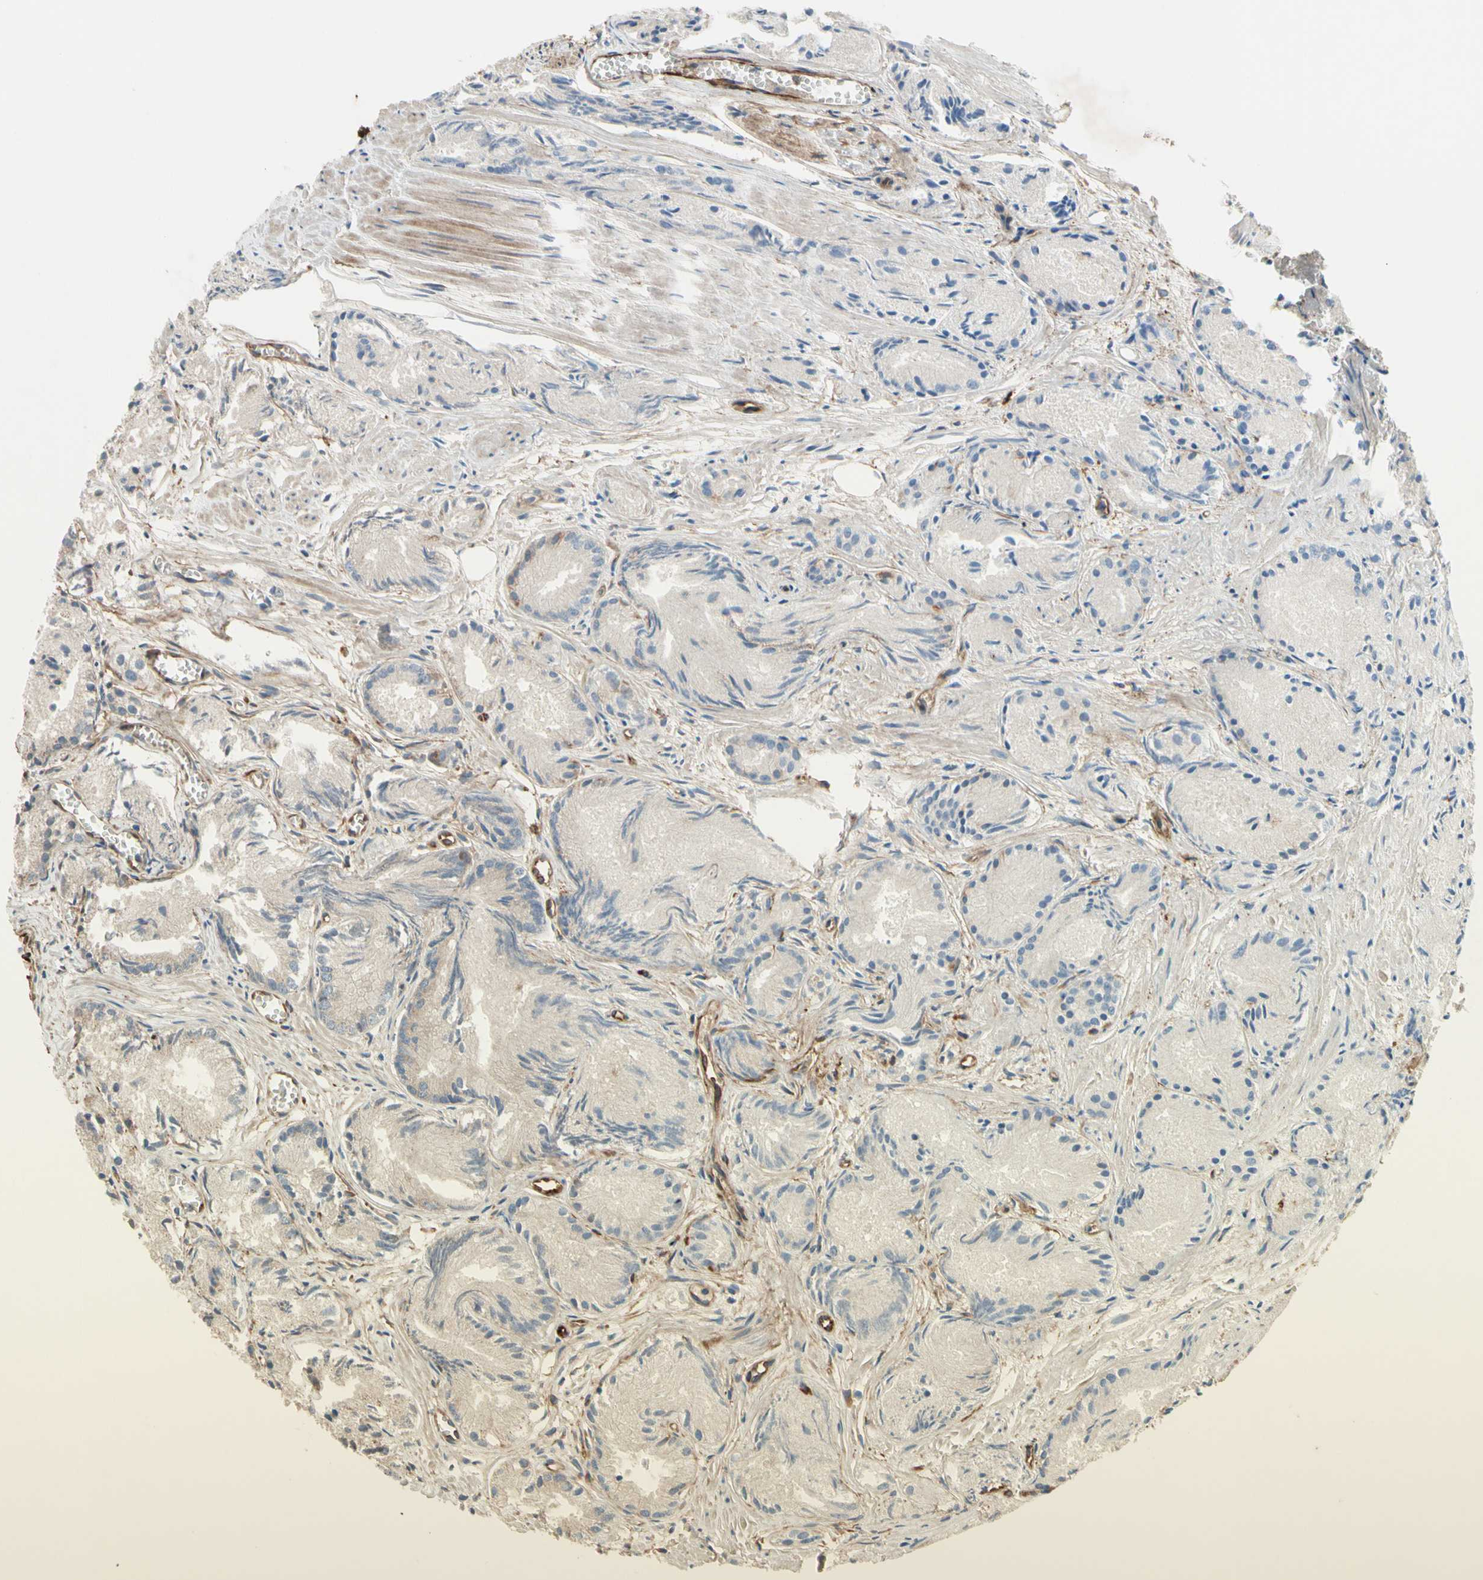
{"staining": {"intensity": "weak", "quantity": "<25%", "location": "cytoplasmic/membranous"}, "tissue": "prostate cancer", "cell_type": "Tumor cells", "image_type": "cancer", "snomed": [{"axis": "morphology", "description": "Adenocarcinoma, Low grade"}, {"axis": "topography", "description": "Prostate"}], "caption": "Tumor cells are negative for protein expression in human prostate cancer.", "gene": "TRAF2", "patient": {"sex": "male", "age": 72}}